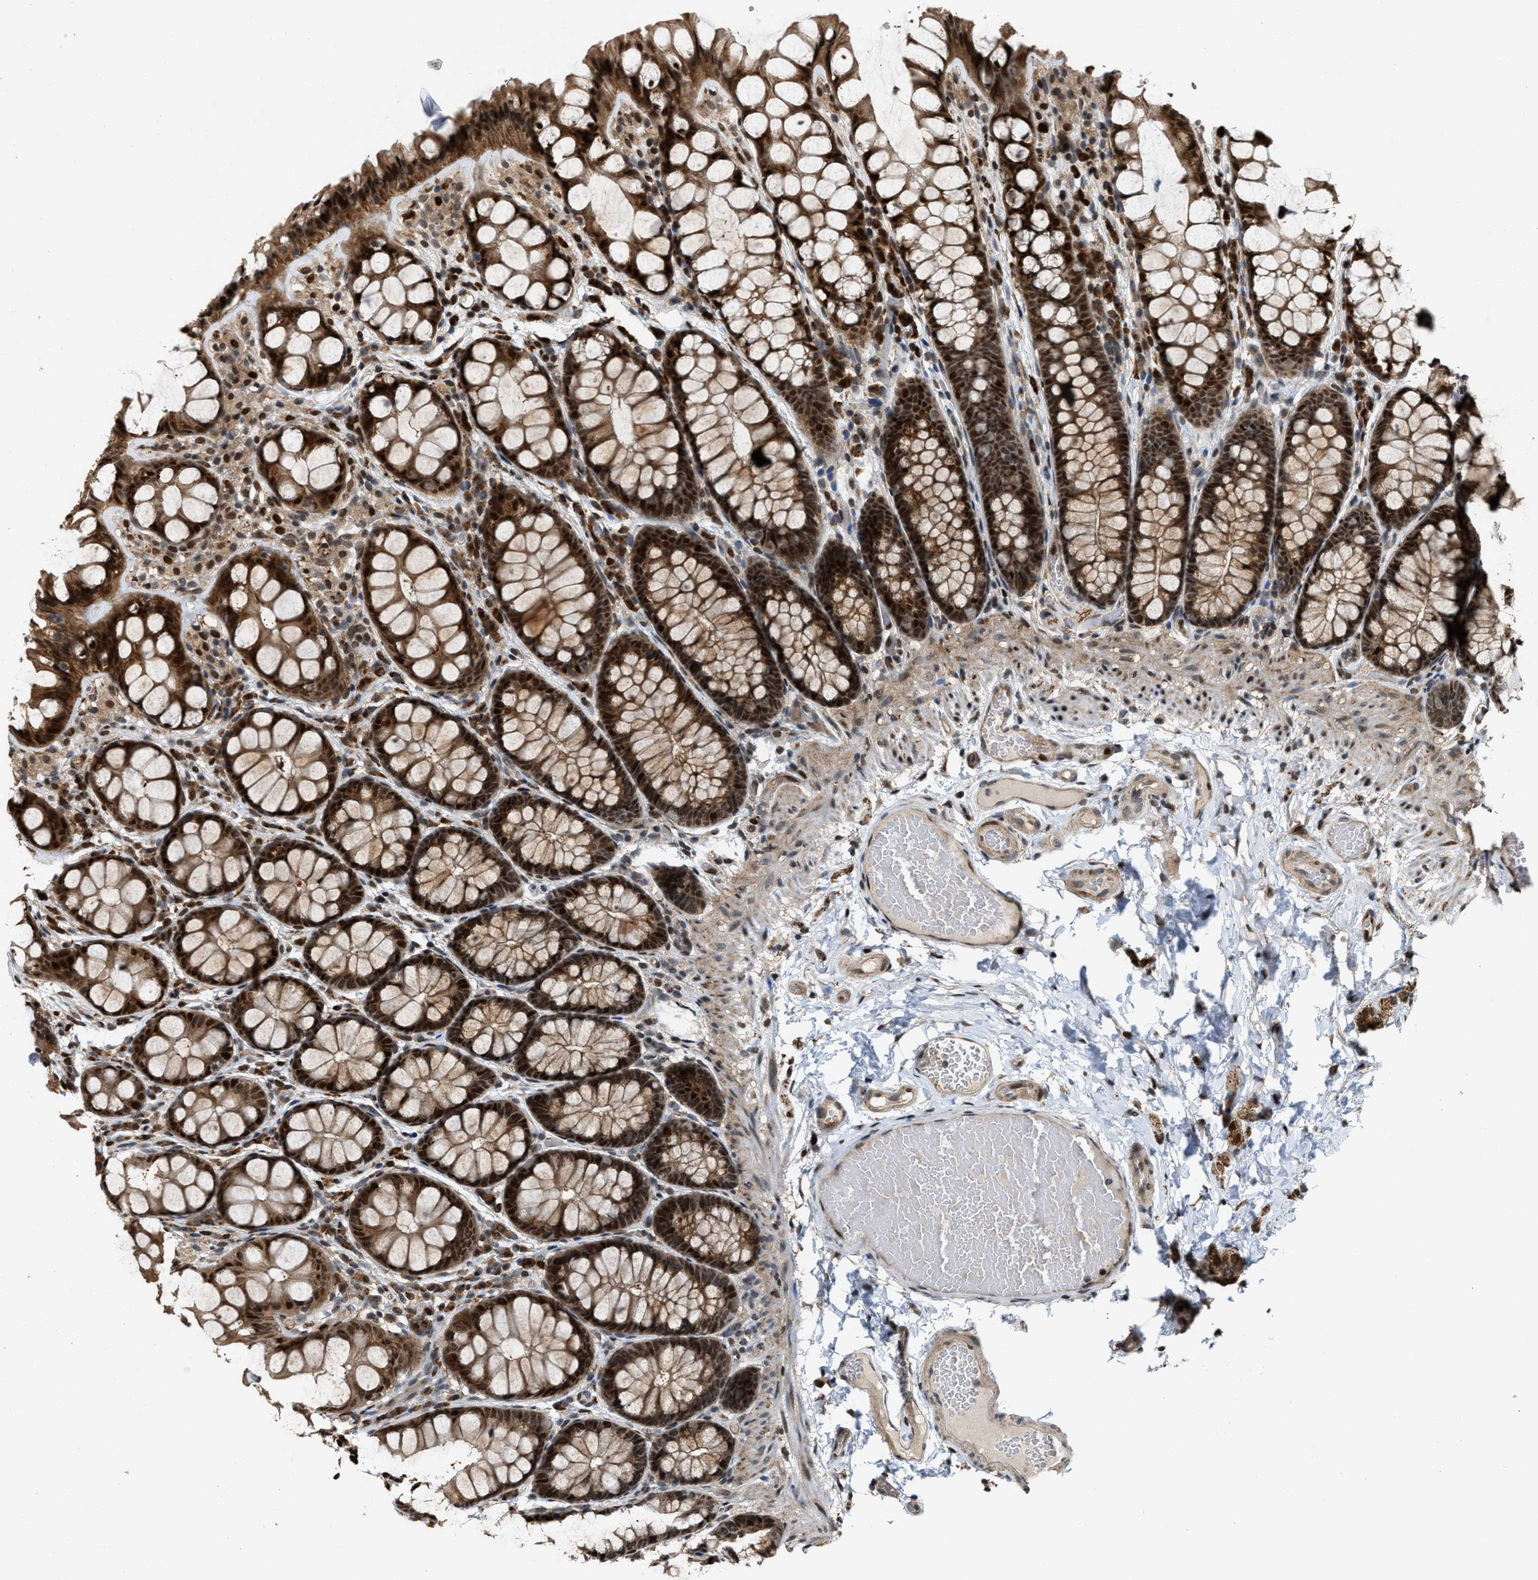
{"staining": {"intensity": "moderate", "quantity": ">75%", "location": "cytoplasmic/membranous"}, "tissue": "colon", "cell_type": "Endothelial cells", "image_type": "normal", "snomed": [{"axis": "morphology", "description": "Normal tissue, NOS"}, {"axis": "topography", "description": "Colon"}], "caption": "Colon stained with IHC demonstrates moderate cytoplasmic/membranous positivity in about >75% of endothelial cells.", "gene": "SERTAD2", "patient": {"sex": "male", "age": 47}}